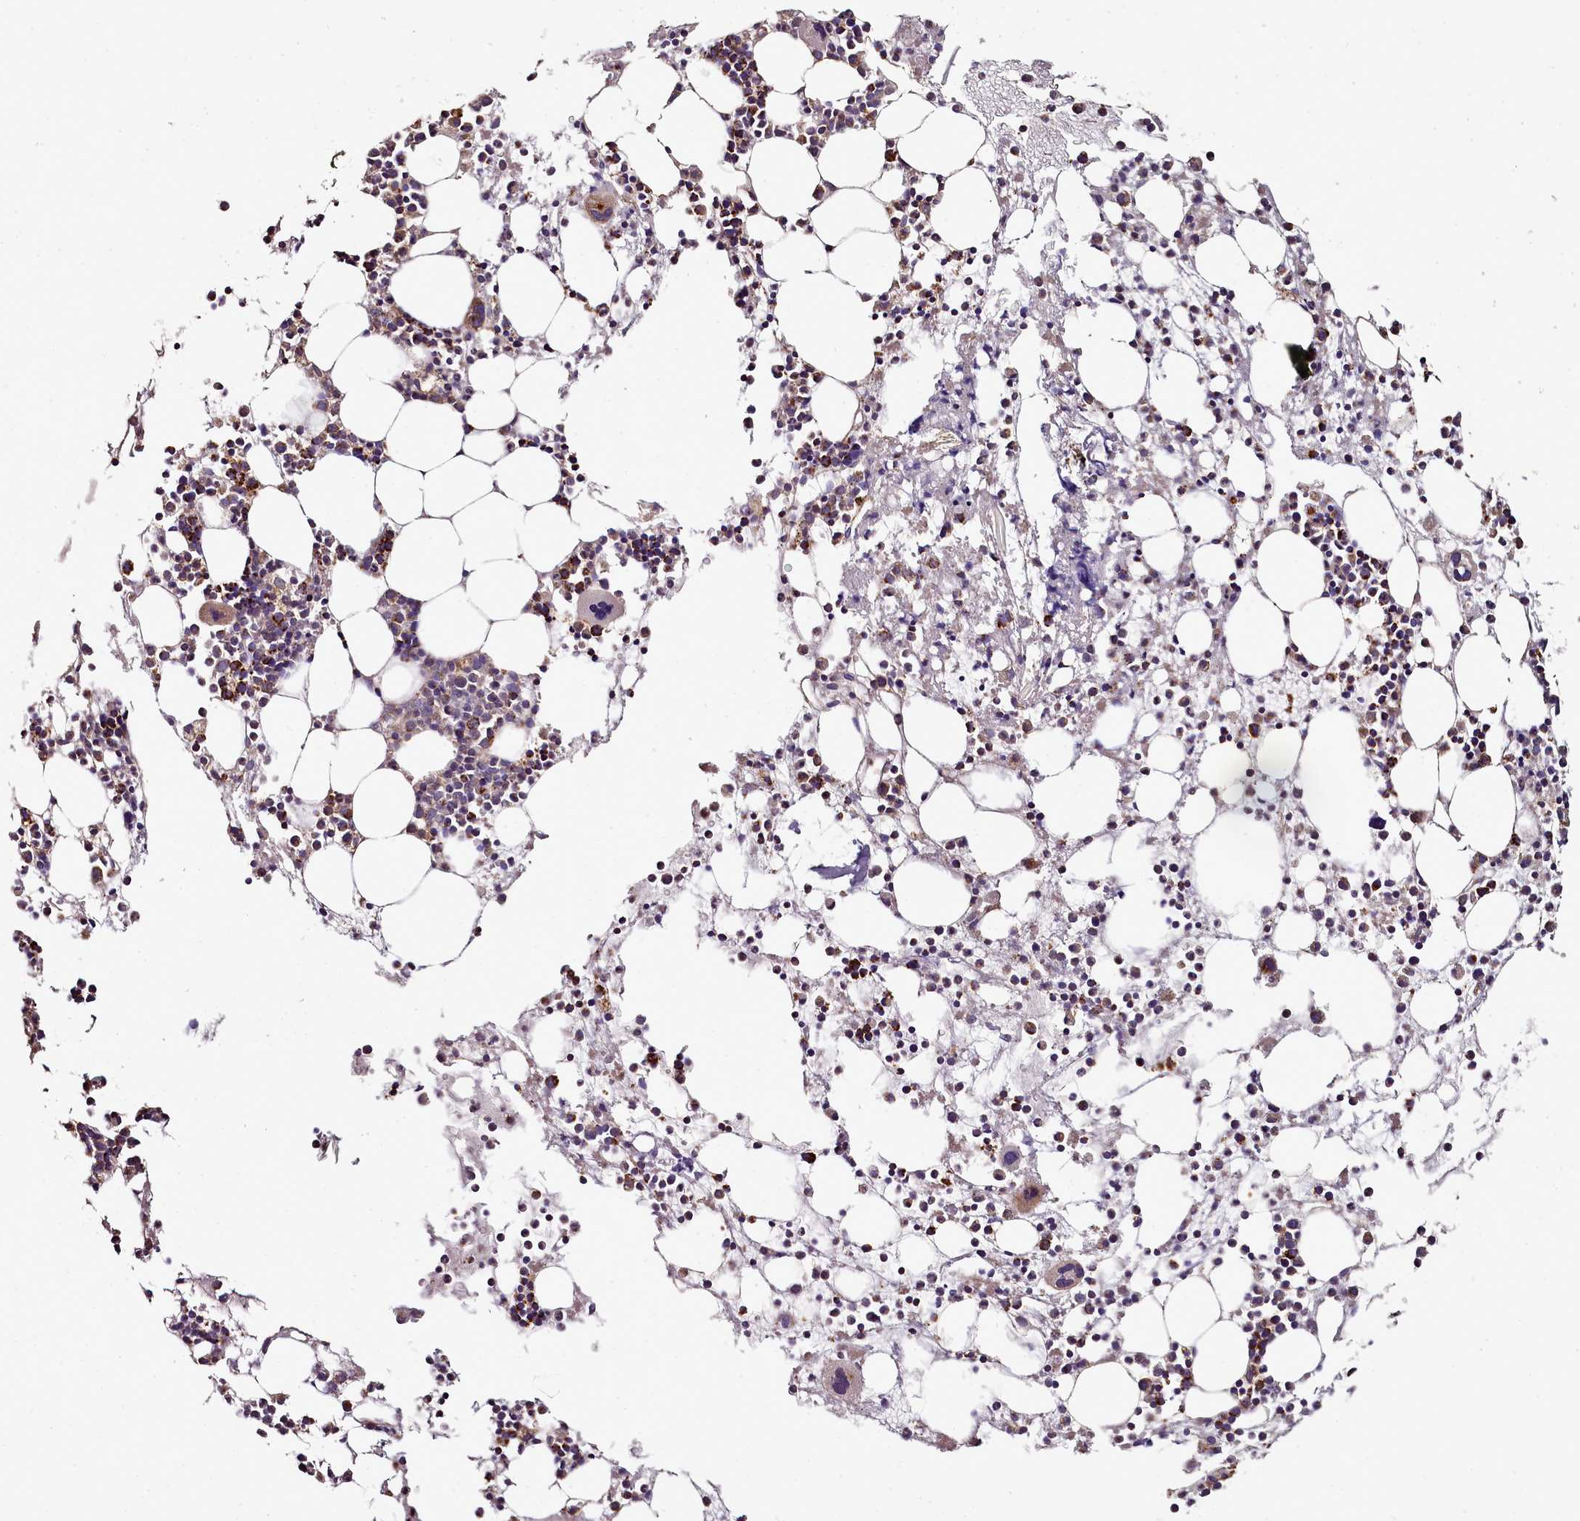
{"staining": {"intensity": "moderate", "quantity": "25%-75%", "location": "cytoplasmic/membranous"}, "tissue": "bone marrow", "cell_type": "Hematopoietic cells", "image_type": "normal", "snomed": [{"axis": "morphology", "description": "Normal tissue, NOS"}, {"axis": "topography", "description": "Bone marrow"}], "caption": "High-power microscopy captured an immunohistochemistry micrograph of unremarkable bone marrow, revealing moderate cytoplasmic/membranous expression in about 25%-75% of hematopoietic cells.", "gene": "ACSS1", "patient": {"sex": "male", "age": 22}}